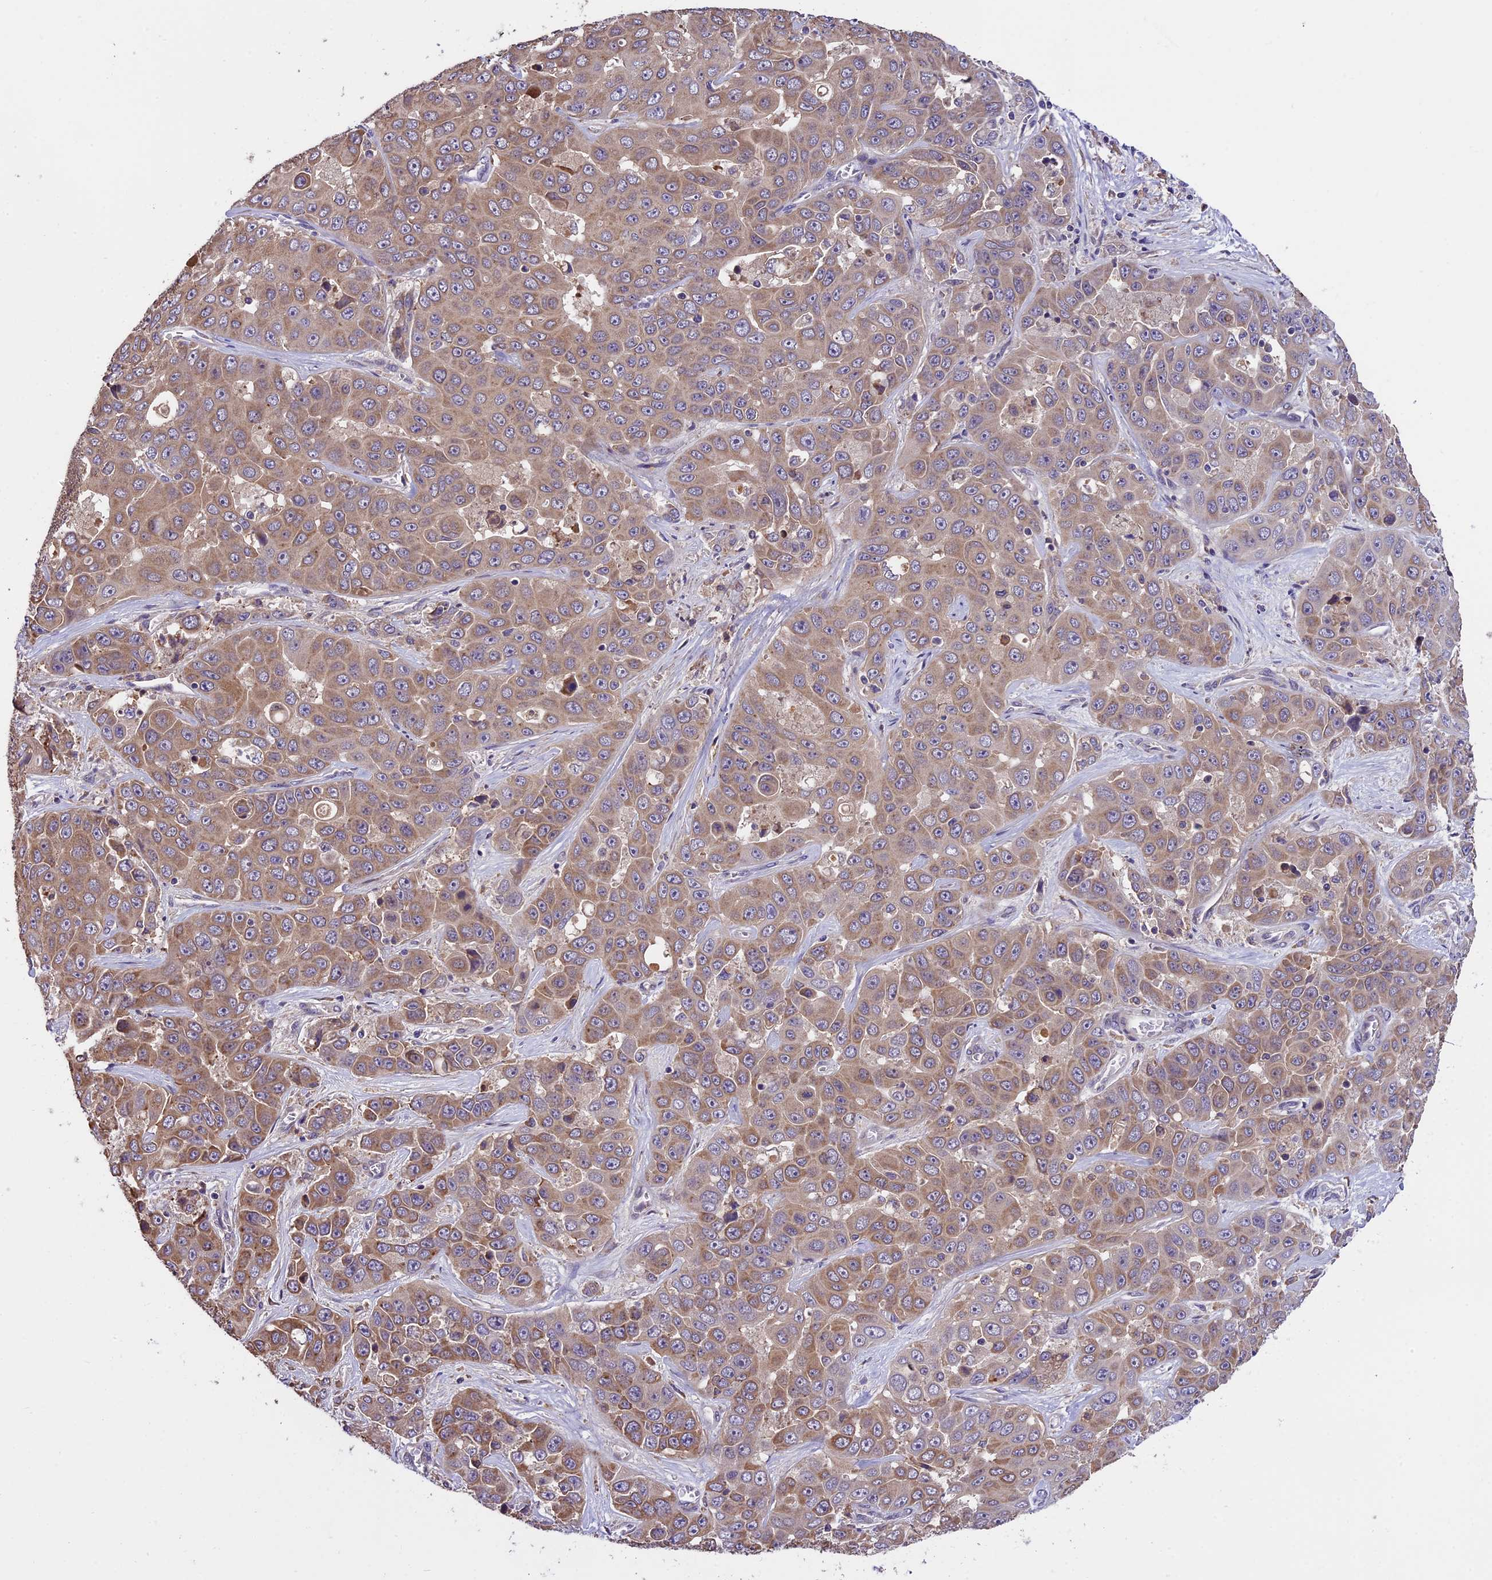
{"staining": {"intensity": "moderate", "quantity": ">75%", "location": "cytoplasmic/membranous"}, "tissue": "liver cancer", "cell_type": "Tumor cells", "image_type": "cancer", "snomed": [{"axis": "morphology", "description": "Cholangiocarcinoma"}, {"axis": "topography", "description": "Liver"}], "caption": "Immunohistochemistry histopathology image of liver cholangiocarcinoma stained for a protein (brown), which demonstrates medium levels of moderate cytoplasmic/membranous positivity in approximately >75% of tumor cells.", "gene": "ABCC10", "patient": {"sex": "female", "age": 52}}